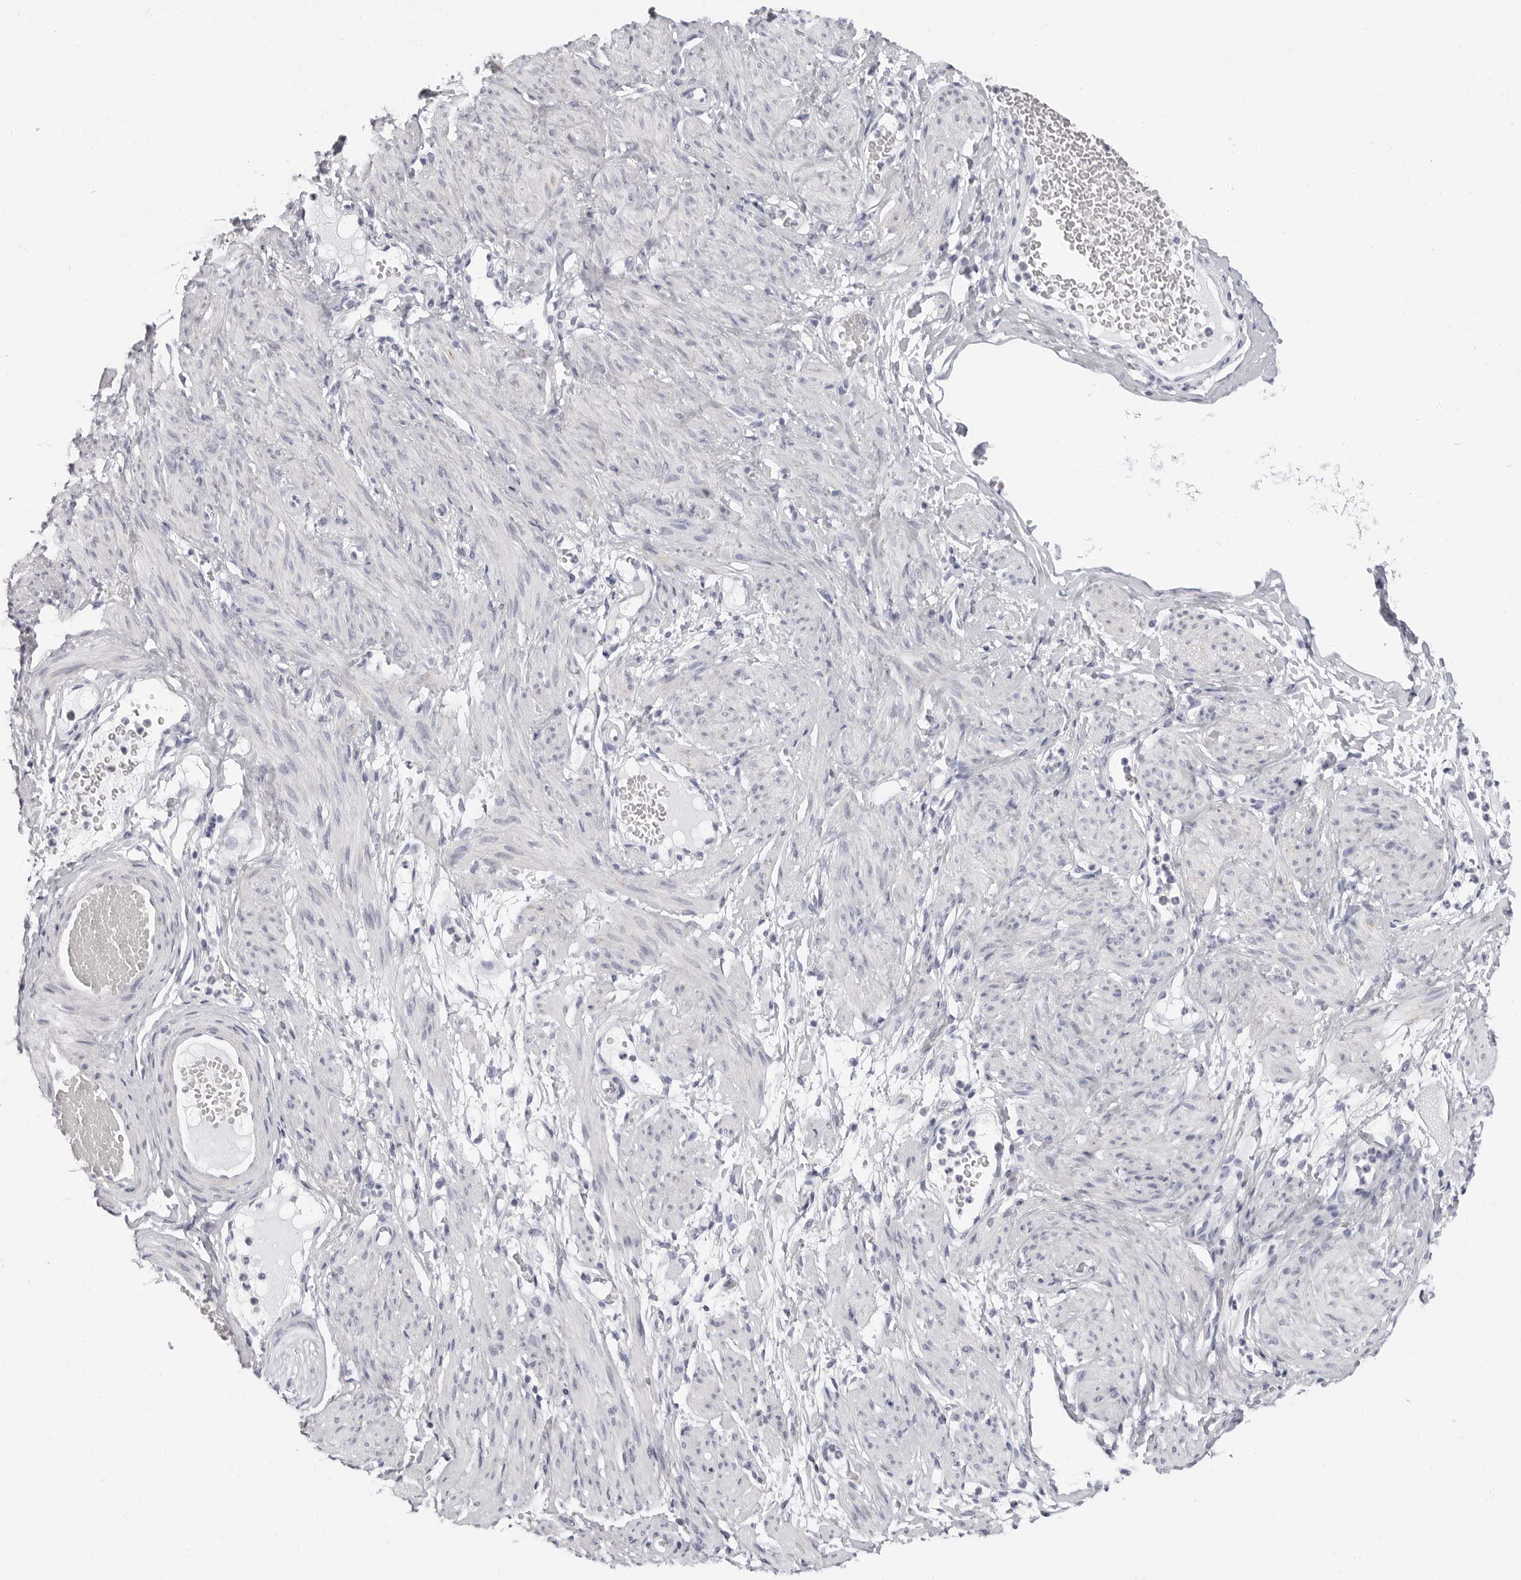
{"staining": {"intensity": "negative", "quantity": "none", "location": "none"}, "tissue": "adipose tissue", "cell_type": "Adipocytes", "image_type": "normal", "snomed": [{"axis": "morphology", "description": "Normal tissue, NOS"}, {"axis": "topography", "description": "Smooth muscle"}, {"axis": "topography", "description": "Peripheral nerve tissue"}], "caption": "Adipocytes show no significant protein staining in unremarkable adipose tissue. (DAB immunohistochemistry visualized using brightfield microscopy, high magnification).", "gene": "ERICH3", "patient": {"sex": "female", "age": 39}}